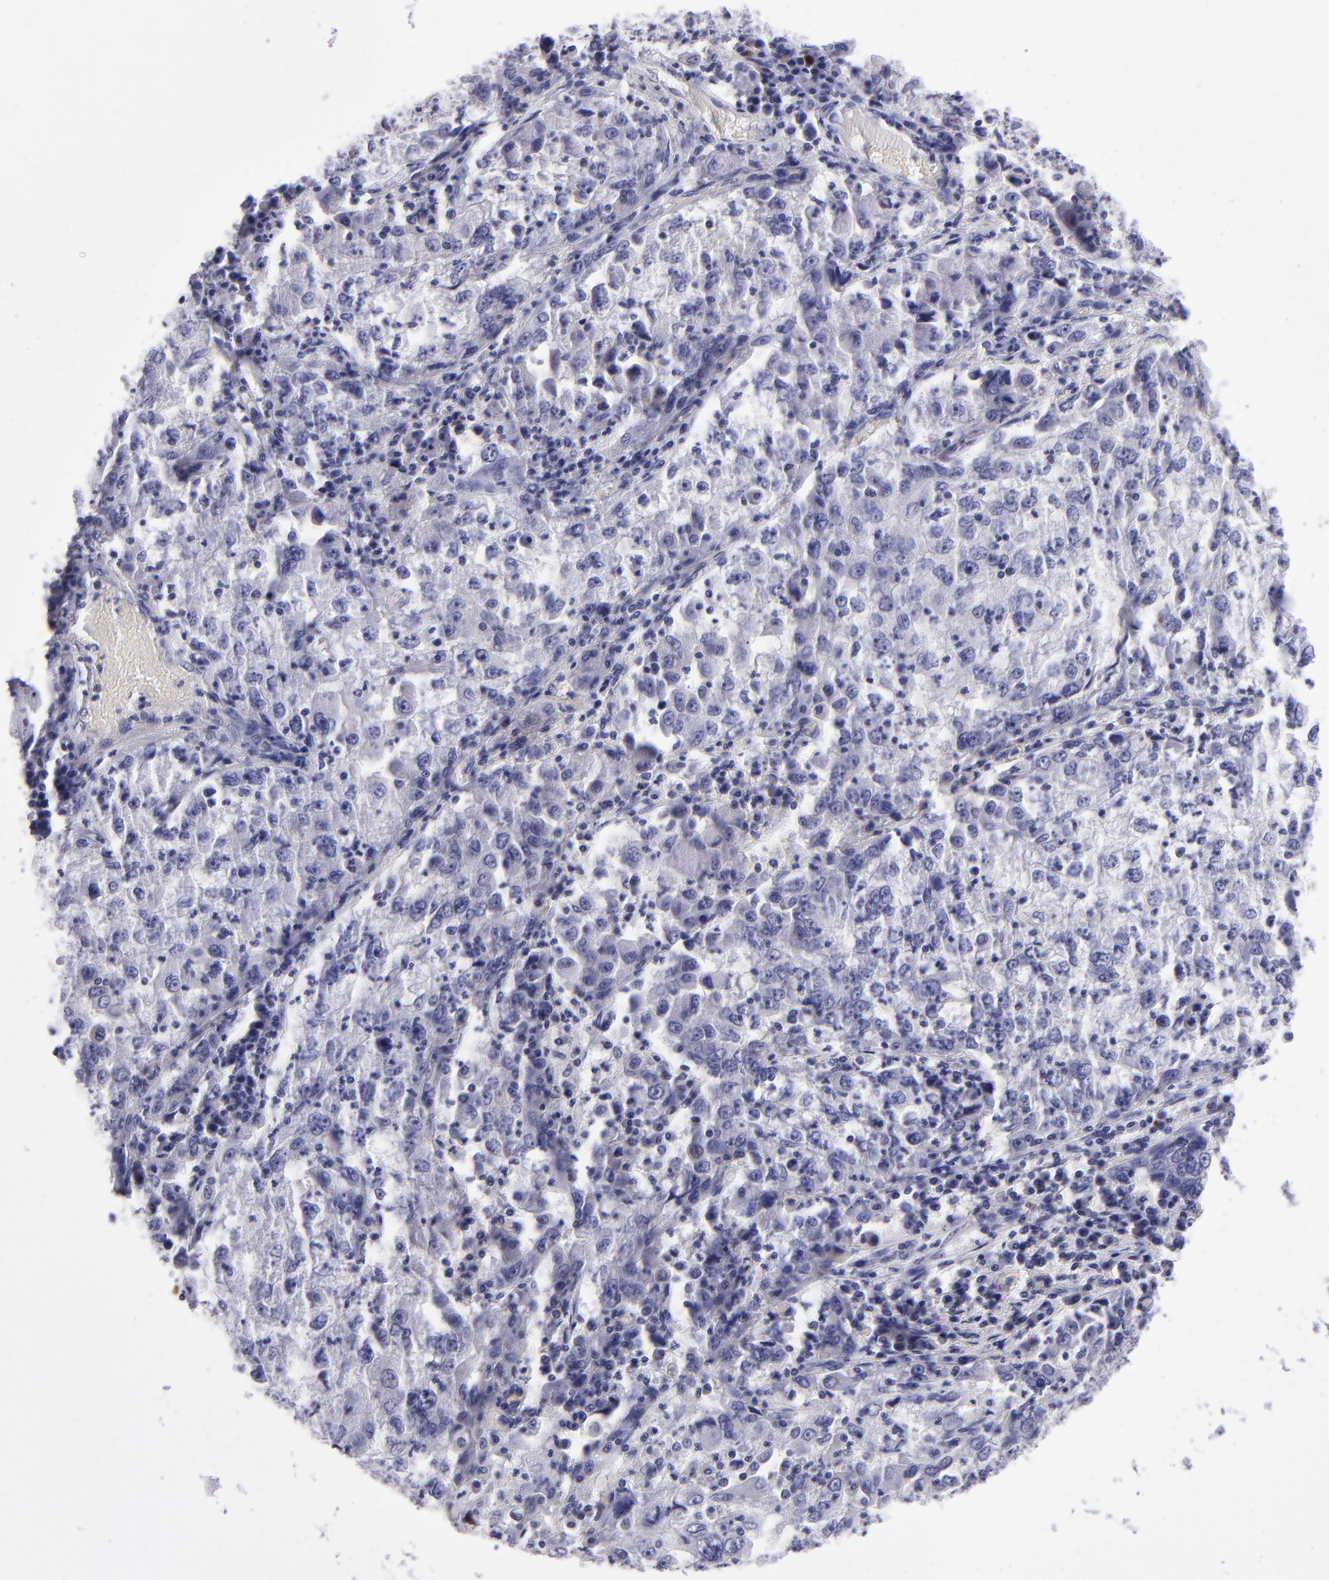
{"staining": {"intensity": "negative", "quantity": "none", "location": "none"}, "tissue": "cervical cancer", "cell_type": "Tumor cells", "image_type": "cancer", "snomed": [{"axis": "morphology", "description": "Squamous cell carcinoma, NOS"}, {"axis": "topography", "description": "Cervix"}], "caption": "High power microscopy photomicrograph of an immunohistochemistry photomicrograph of cervical cancer, revealing no significant staining in tumor cells.", "gene": "TYRP1", "patient": {"sex": "female", "age": 36}}